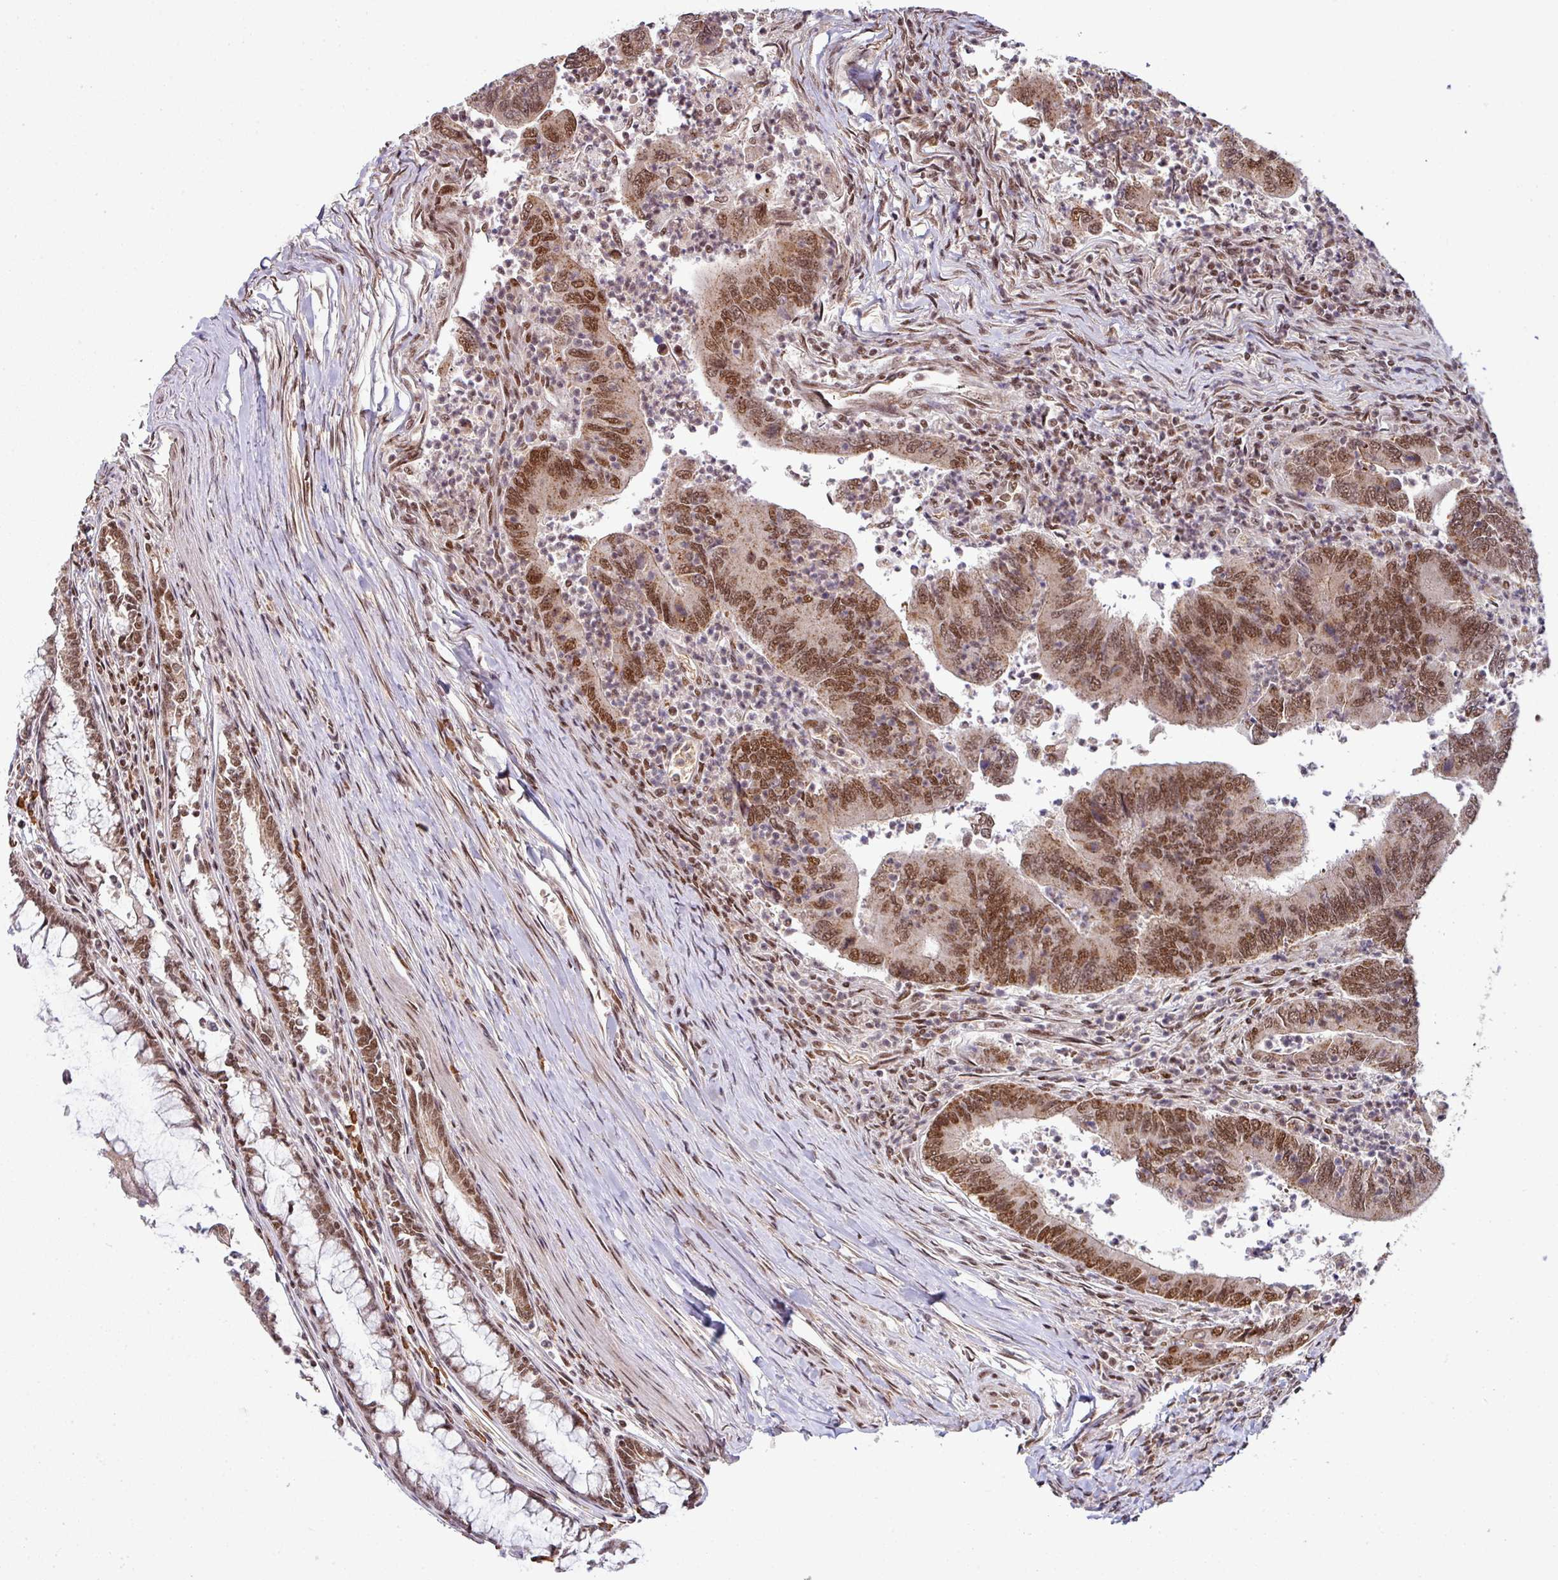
{"staining": {"intensity": "moderate", "quantity": ">75%", "location": "nuclear"}, "tissue": "colorectal cancer", "cell_type": "Tumor cells", "image_type": "cancer", "snomed": [{"axis": "morphology", "description": "Adenocarcinoma, NOS"}, {"axis": "topography", "description": "Colon"}], "caption": "Colorectal cancer (adenocarcinoma) stained for a protein displays moderate nuclear positivity in tumor cells.", "gene": "PHF23", "patient": {"sex": "female", "age": 67}}